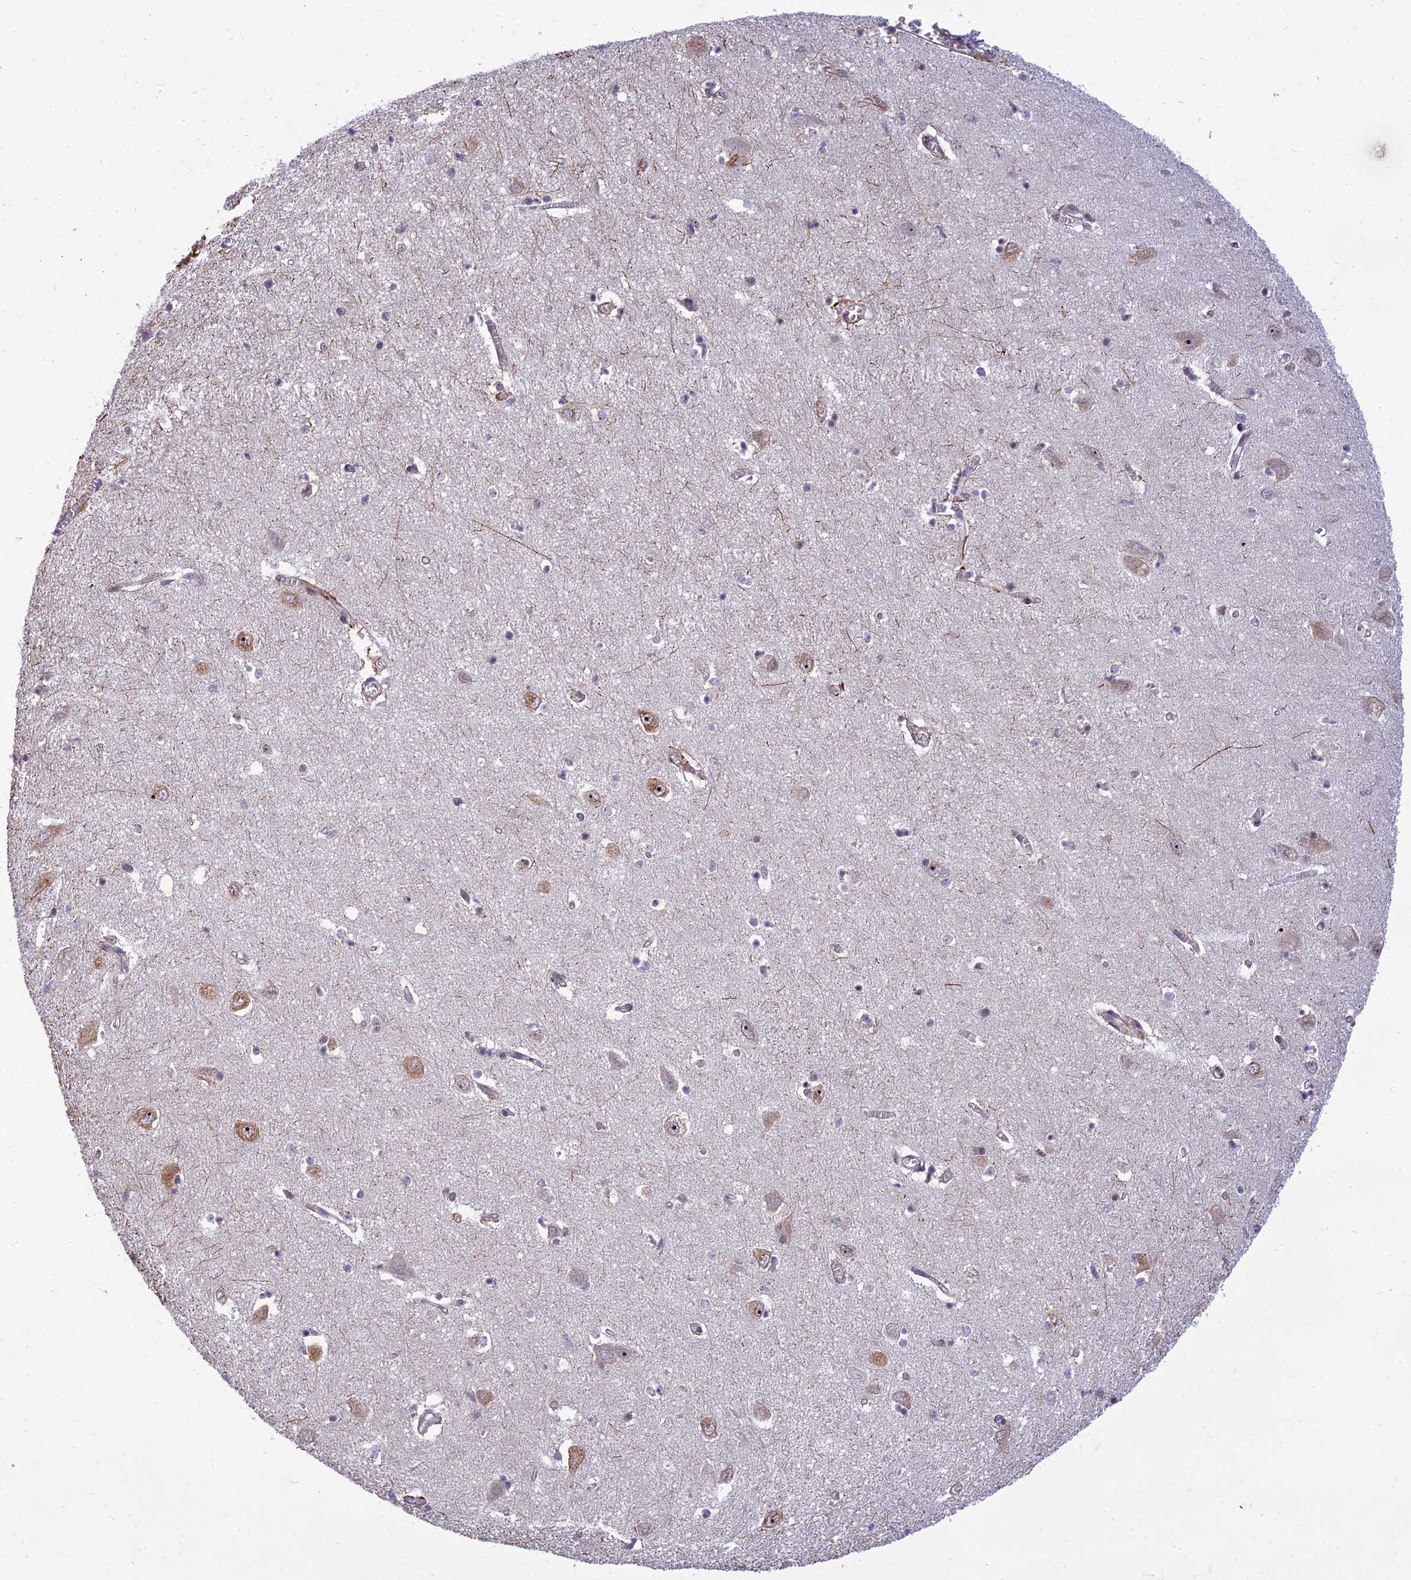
{"staining": {"intensity": "strong", "quantity": "<25%", "location": "cytoplasmic/membranous"}, "tissue": "hippocampus", "cell_type": "Glial cells", "image_type": "normal", "snomed": [{"axis": "morphology", "description": "Normal tissue, NOS"}, {"axis": "topography", "description": "Hippocampus"}], "caption": "Hippocampus stained with DAB (3,3'-diaminobenzidine) immunohistochemistry demonstrates medium levels of strong cytoplasmic/membranous positivity in about <25% of glial cells. (Brightfield microscopy of DAB IHC at high magnification).", "gene": "DTX2", "patient": {"sex": "female", "age": 64}}